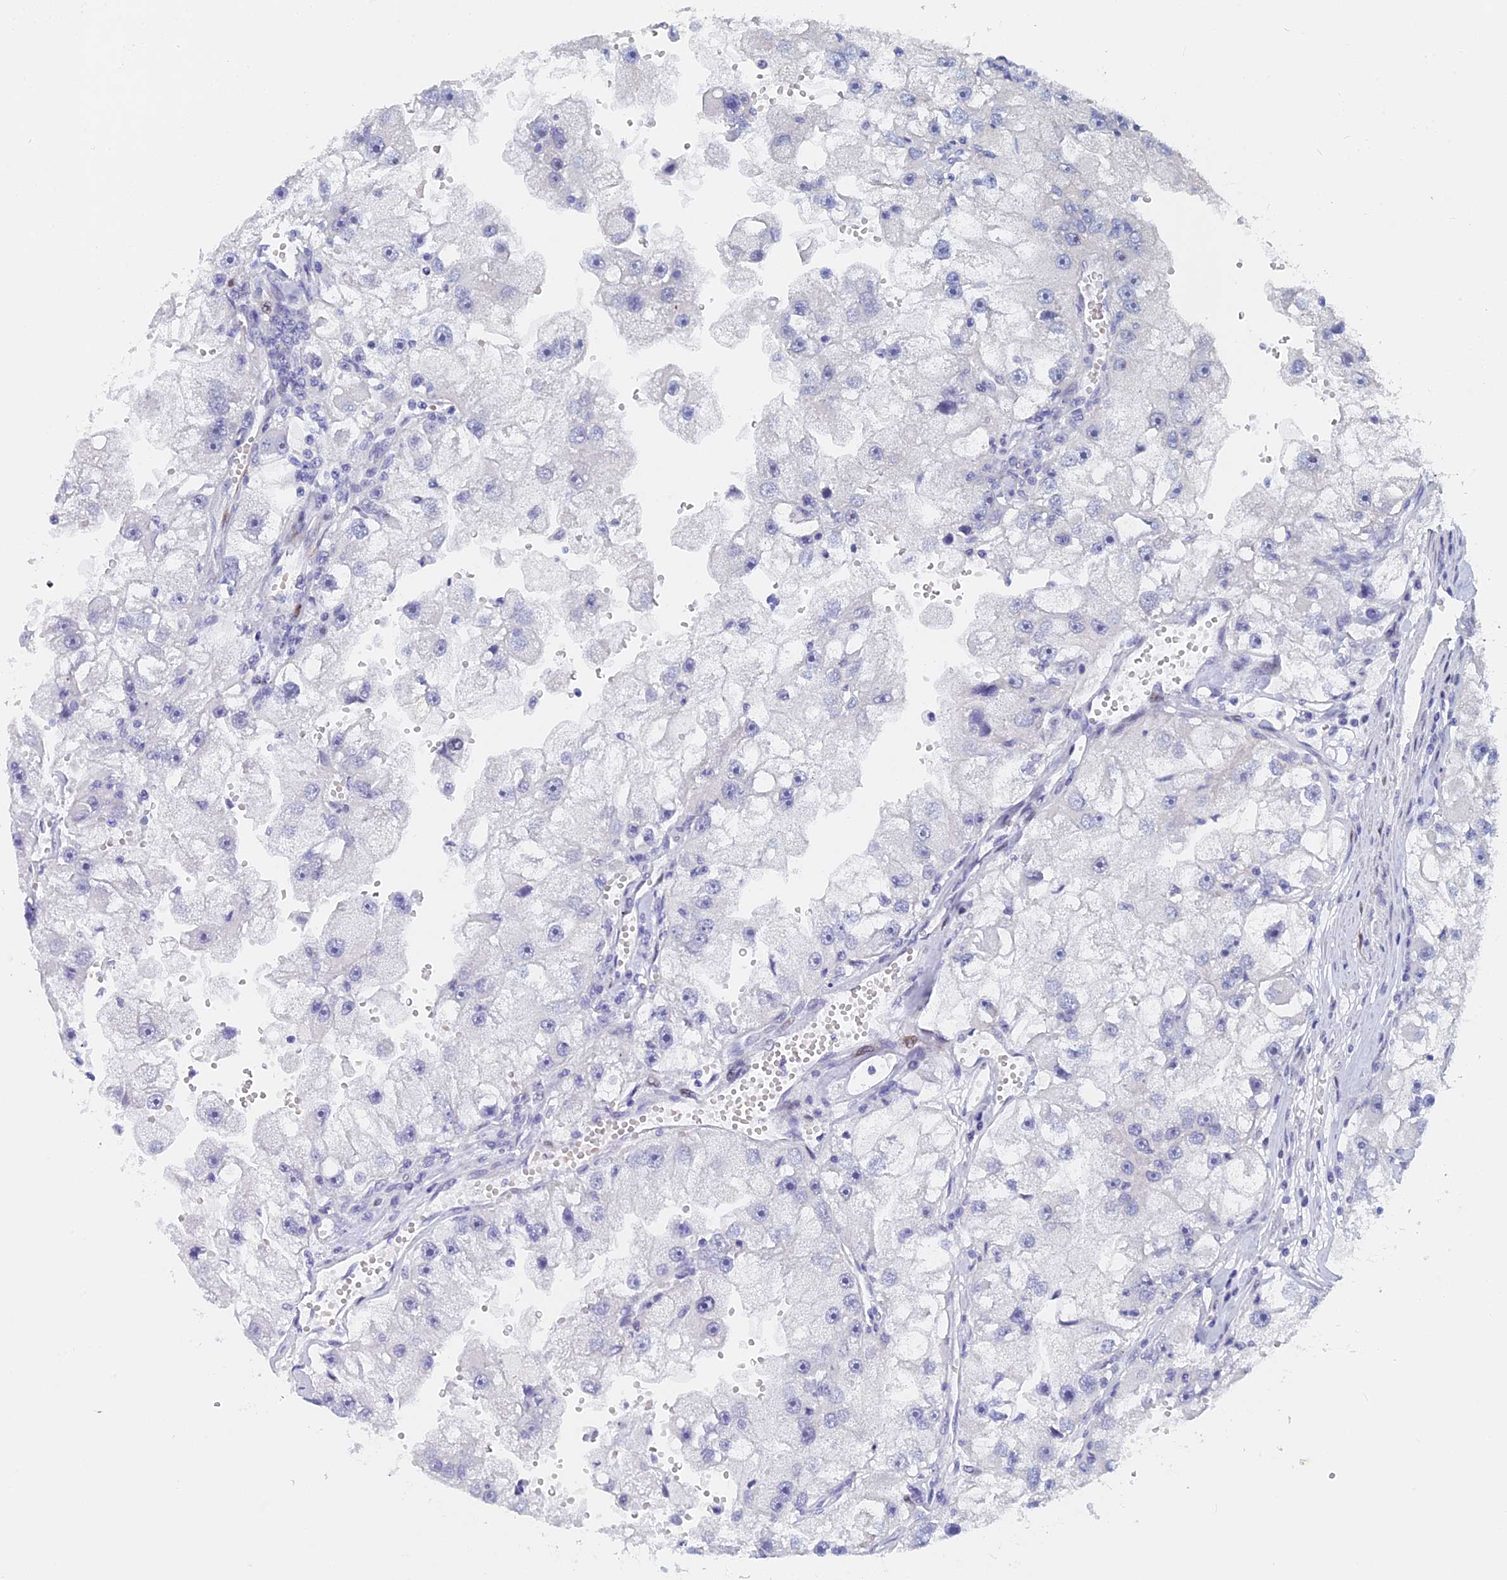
{"staining": {"intensity": "negative", "quantity": "none", "location": "none"}, "tissue": "renal cancer", "cell_type": "Tumor cells", "image_type": "cancer", "snomed": [{"axis": "morphology", "description": "Adenocarcinoma, NOS"}, {"axis": "topography", "description": "Kidney"}], "caption": "Immunohistochemical staining of human renal cancer reveals no significant positivity in tumor cells.", "gene": "DRGX", "patient": {"sex": "male", "age": 63}}